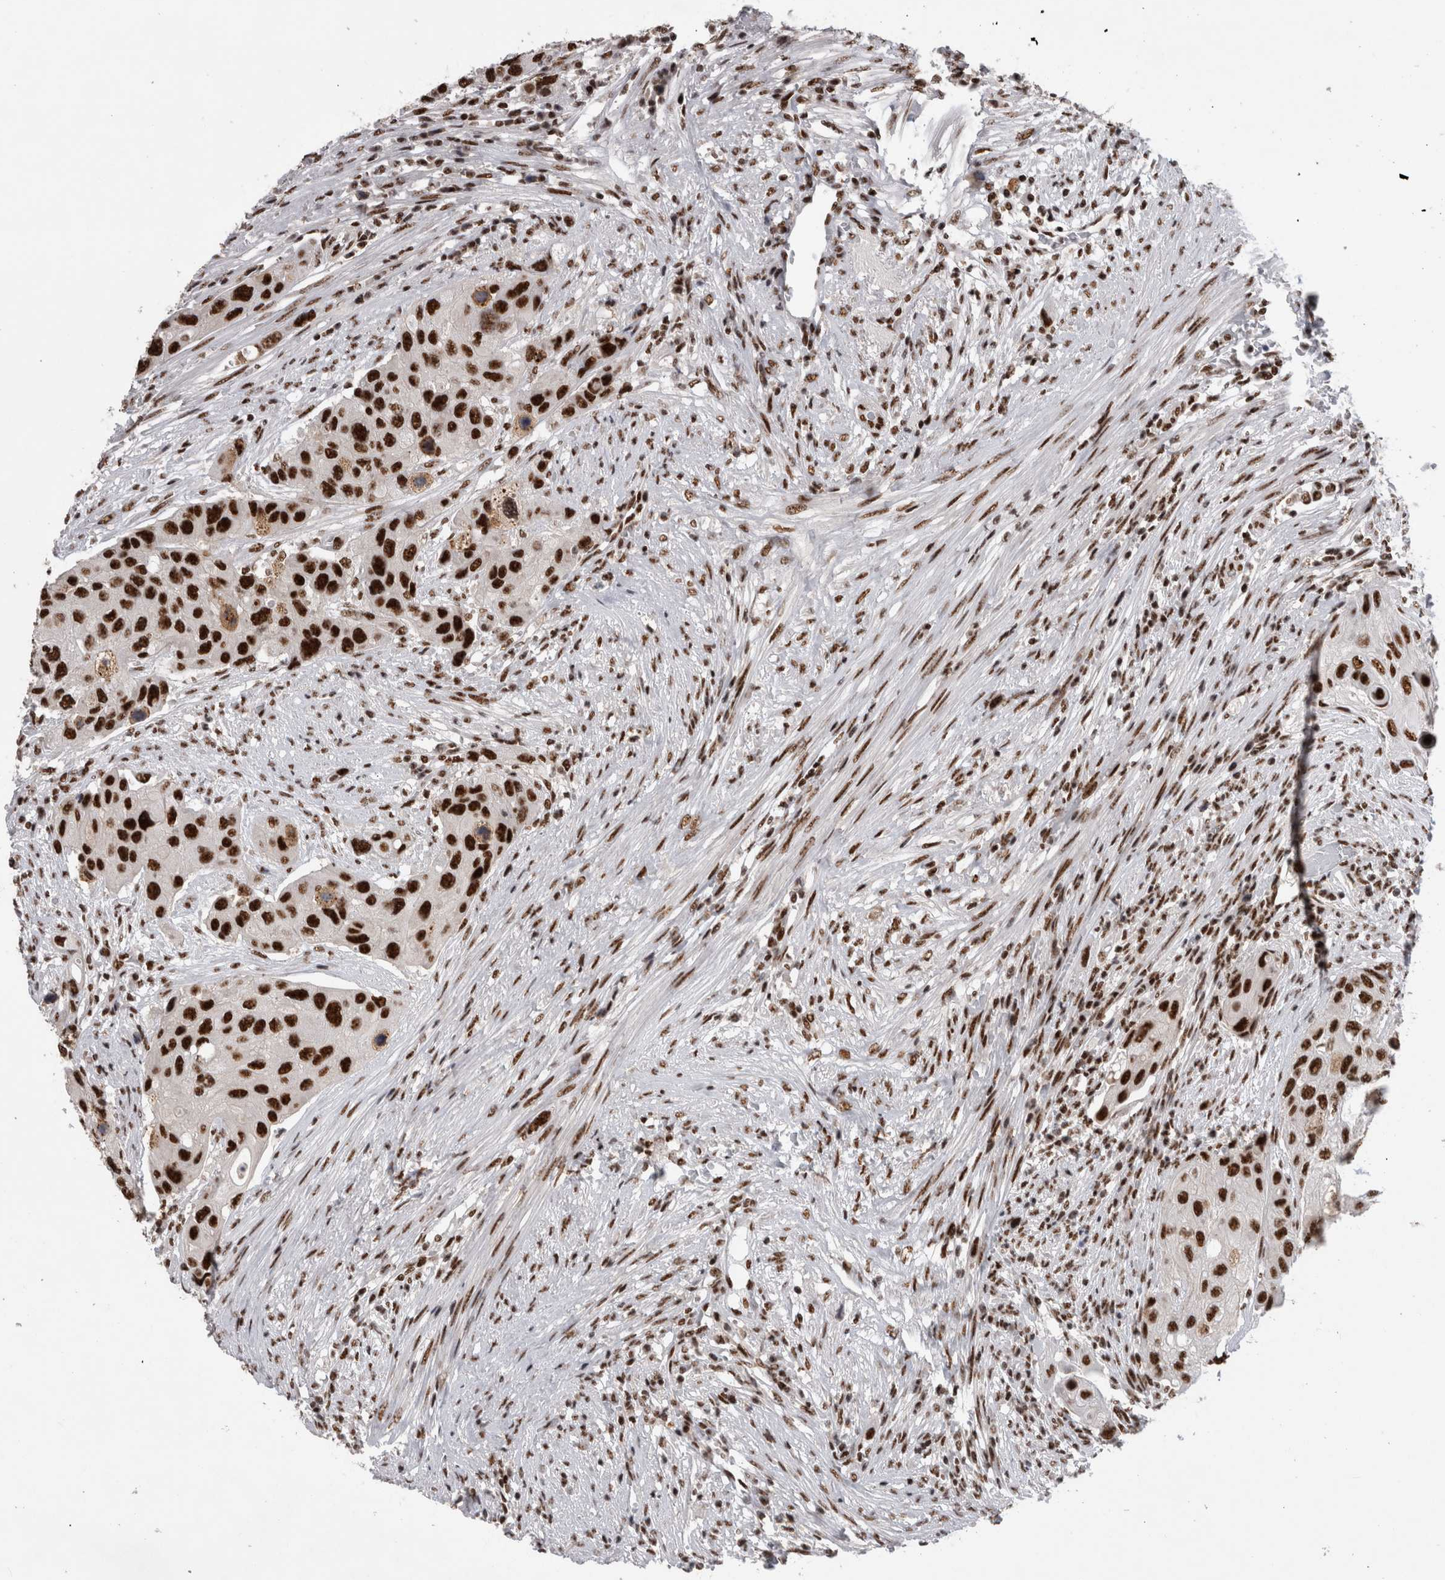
{"staining": {"intensity": "strong", "quantity": ">75%", "location": "nuclear"}, "tissue": "urothelial cancer", "cell_type": "Tumor cells", "image_type": "cancer", "snomed": [{"axis": "morphology", "description": "Urothelial carcinoma, High grade"}, {"axis": "topography", "description": "Urinary bladder"}], "caption": "This is an image of immunohistochemistry staining of urothelial cancer, which shows strong staining in the nuclear of tumor cells.", "gene": "CDK11A", "patient": {"sex": "female", "age": 56}}